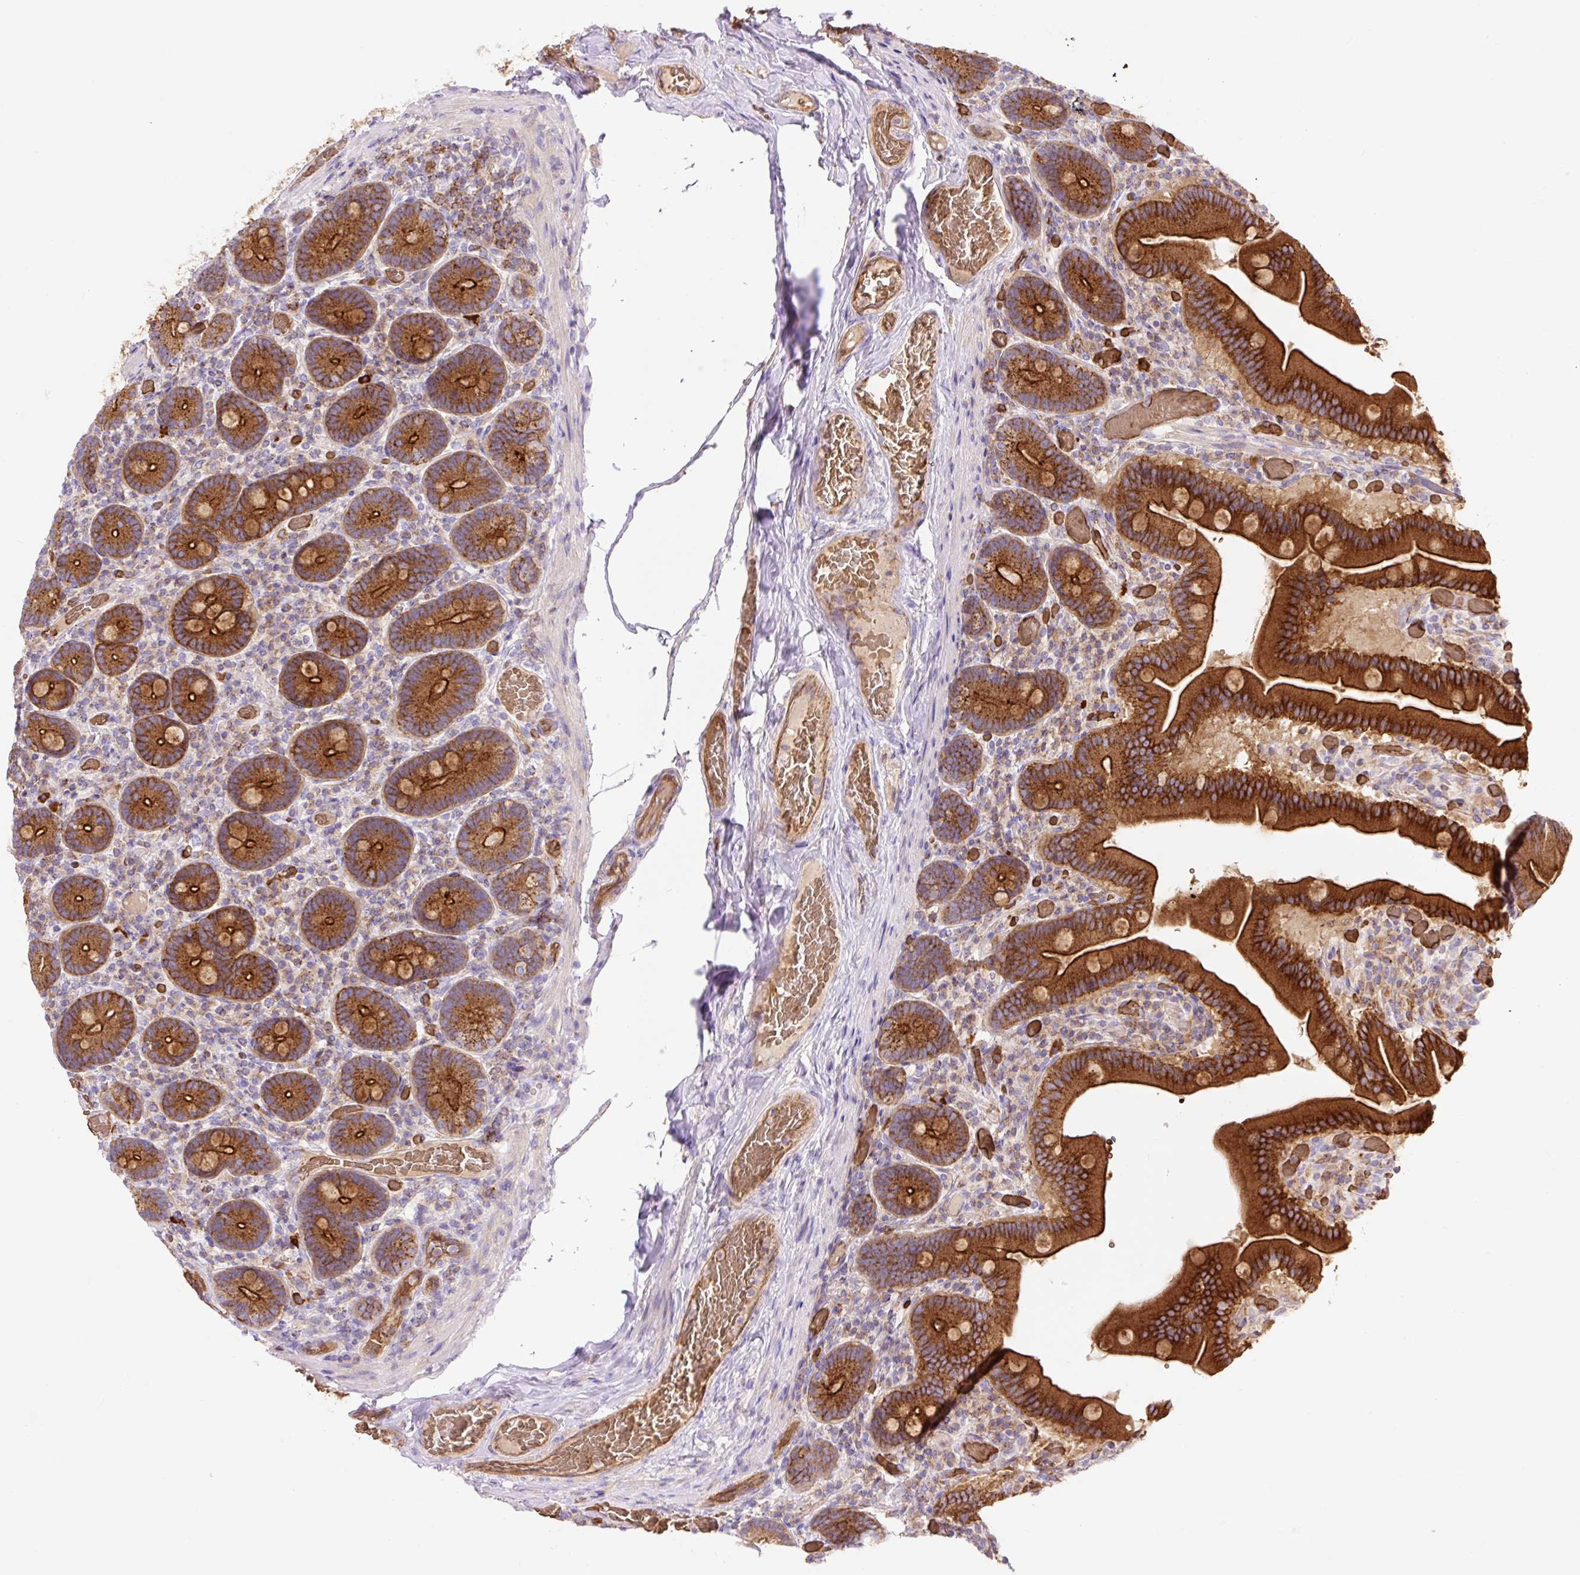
{"staining": {"intensity": "strong", "quantity": ">75%", "location": "cytoplasmic/membranous"}, "tissue": "duodenum", "cell_type": "Glandular cells", "image_type": "normal", "snomed": [{"axis": "morphology", "description": "Normal tissue, NOS"}, {"axis": "topography", "description": "Duodenum"}], "caption": "A brown stain shows strong cytoplasmic/membranous expression of a protein in glandular cells of normal duodenum.", "gene": "HIP1R", "patient": {"sex": "female", "age": 62}}